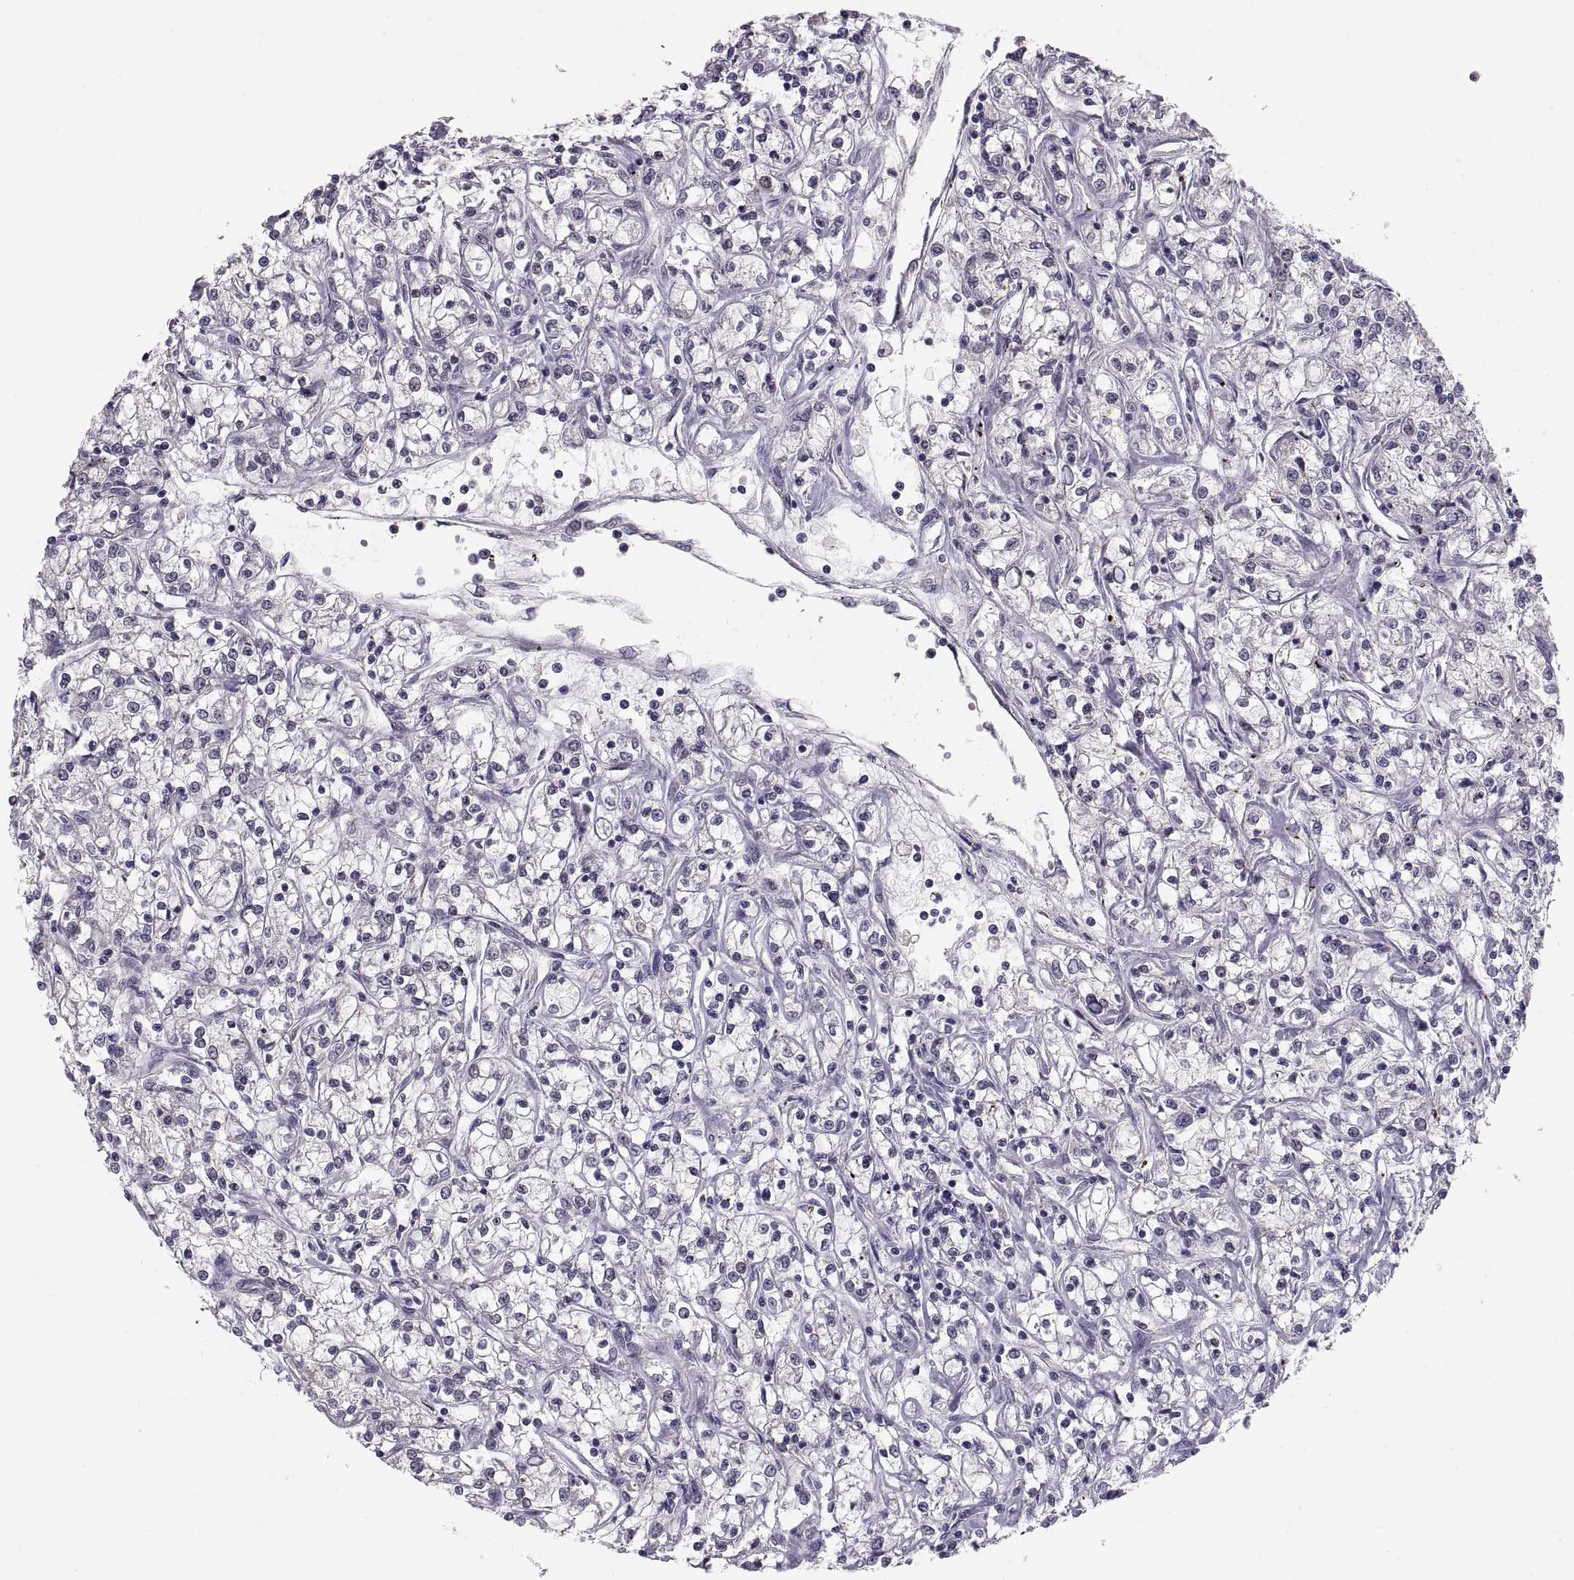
{"staining": {"intensity": "negative", "quantity": "none", "location": "none"}, "tissue": "renal cancer", "cell_type": "Tumor cells", "image_type": "cancer", "snomed": [{"axis": "morphology", "description": "Adenocarcinoma, NOS"}, {"axis": "topography", "description": "Kidney"}], "caption": "Tumor cells show no significant staining in adenocarcinoma (renal).", "gene": "PAX2", "patient": {"sex": "female", "age": 59}}